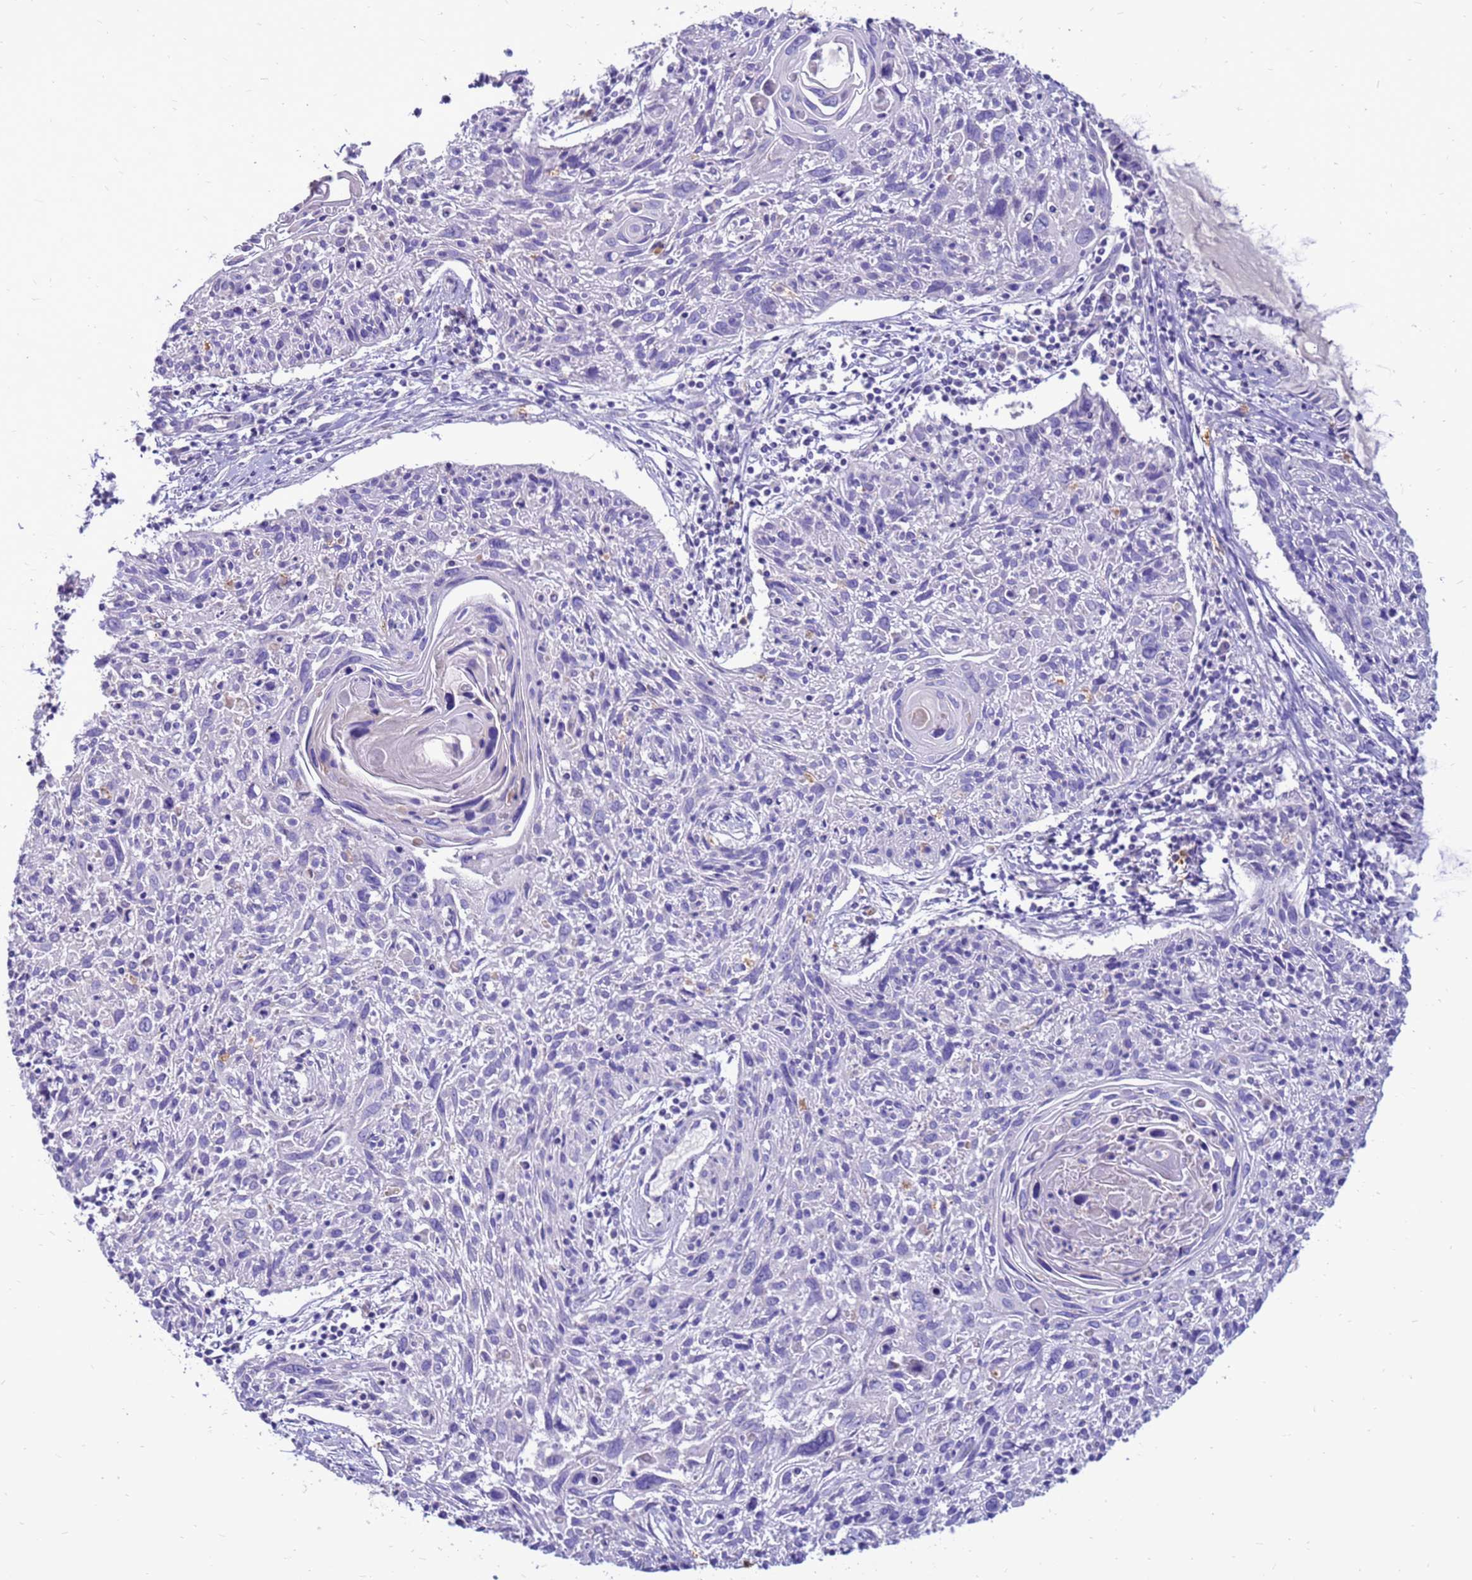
{"staining": {"intensity": "negative", "quantity": "none", "location": "none"}, "tissue": "cervical cancer", "cell_type": "Tumor cells", "image_type": "cancer", "snomed": [{"axis": "morphology", "description": "Squamous cell carcinoma, NOS"}, {"axis": "topography", "description": "Cervix"}], "caption": "Immunohistochemistry histopathology image of human squamous cell carcinoma (cervical) stained for a protein (brown), which displays no expression in tumor cells.", "gene": "PDE10A", "patient": {"sex": "female", "age": 51}}